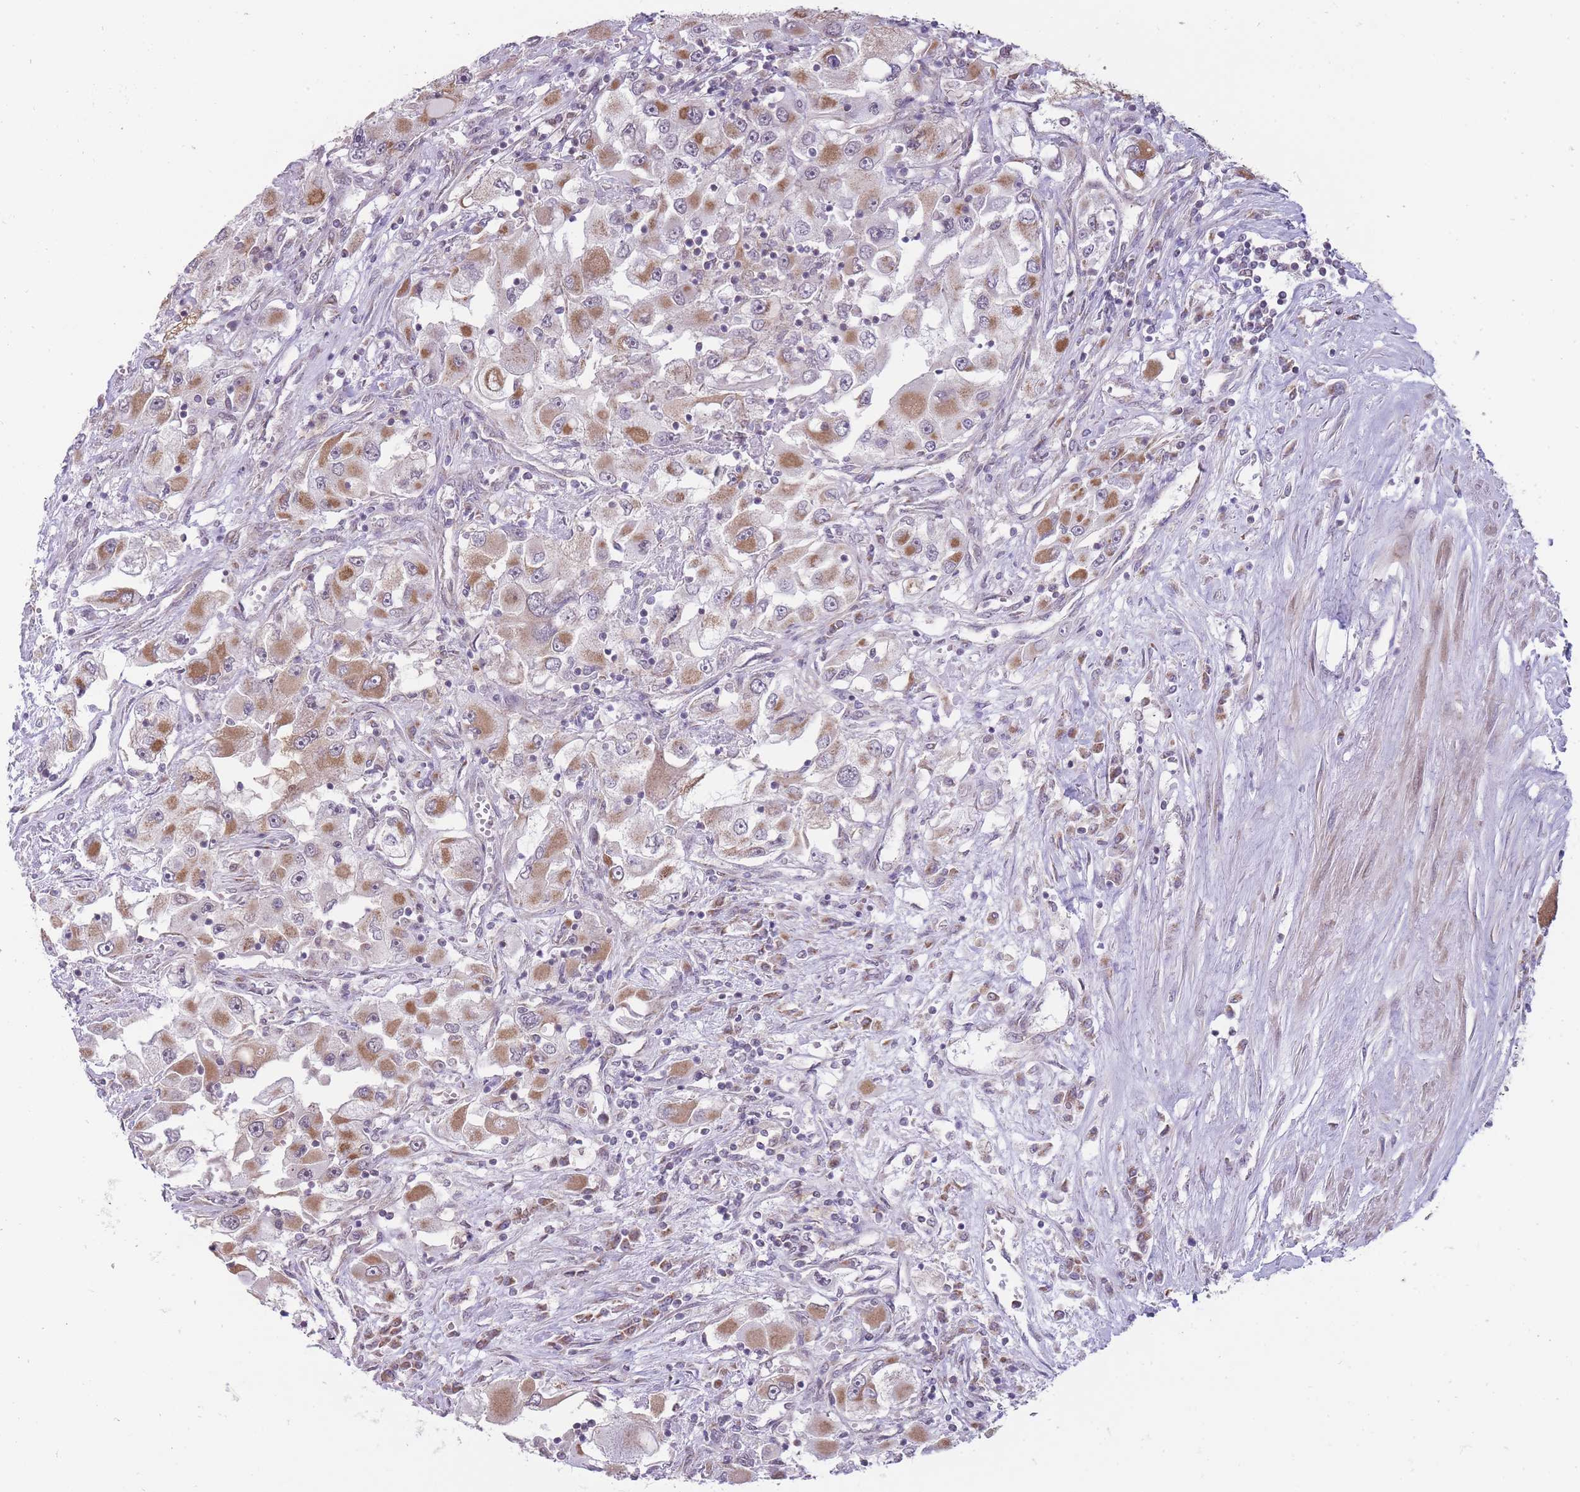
{"staining": {"intensity": "moderate", "quantity": "25%-75%", "location": "cytoplasmic/membranous"}, "tissue": "renal cancer", "cell_type": "Tumor cells", "image_type": "cancer", "snomed": [{"axis": "morphology", "description": "Adenocarcinoma, NOS"}, {"axis": "topography", "description": "Kidney"}], "caption": "Immunohistochemistry (DAB (3,3'-diaminobenzidine)) staining of adenocarcinoma (renal) exhibits moderate cytoplasmic/membranous protein expression in about 25%-75% of tumor cells.", "gene": "NELL1", "patient": {"sex": "female", "age": 52}}